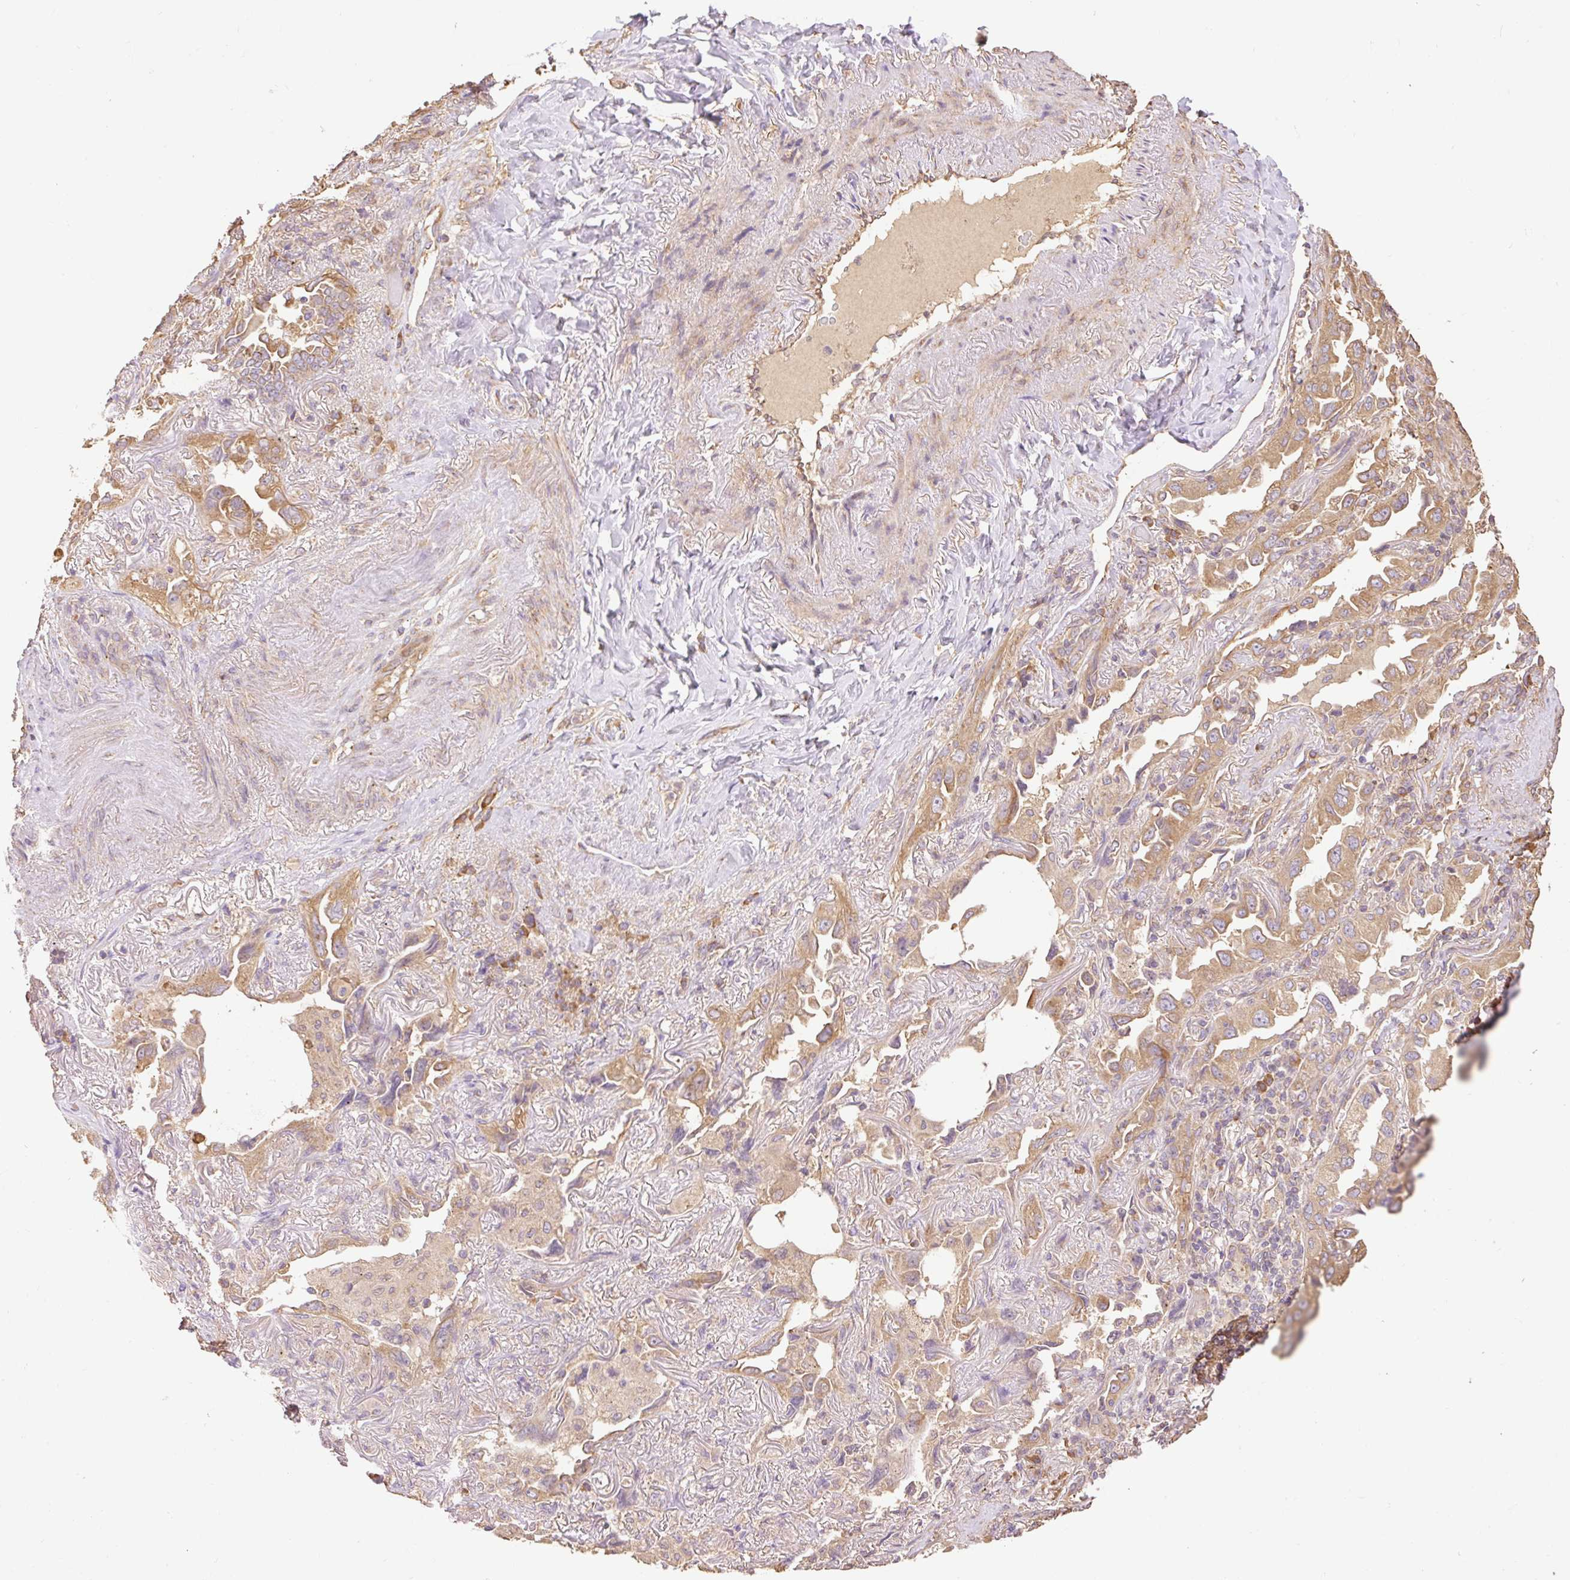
{"staining": {"intensity": "moderate", "quantity": ">75%", "location": "cytoplasmic/membranous"}, "tissue": "lung cancer", "cell_type": "Tumor cells", "image_type": "cancer", "snomed": [{"axis": "morphology", "description": "Adenocarcinoma, NOS"}, {"axis": "topography", "description": "Lung"}], "caption": "Immunohistochemical staining of lung cancer (adenocarcinoma) shows medium levels of moderate cytoplasmic/membranous expression in about >75% of tumor cells. (Stains: DAB (3,3'-diaminobenzidine) in brown, nuclei in blue, Microscopy: brightfield microscopy at high magnification).", "gene": "DESI1", "patient": {"sex": "female", "age": 69}}